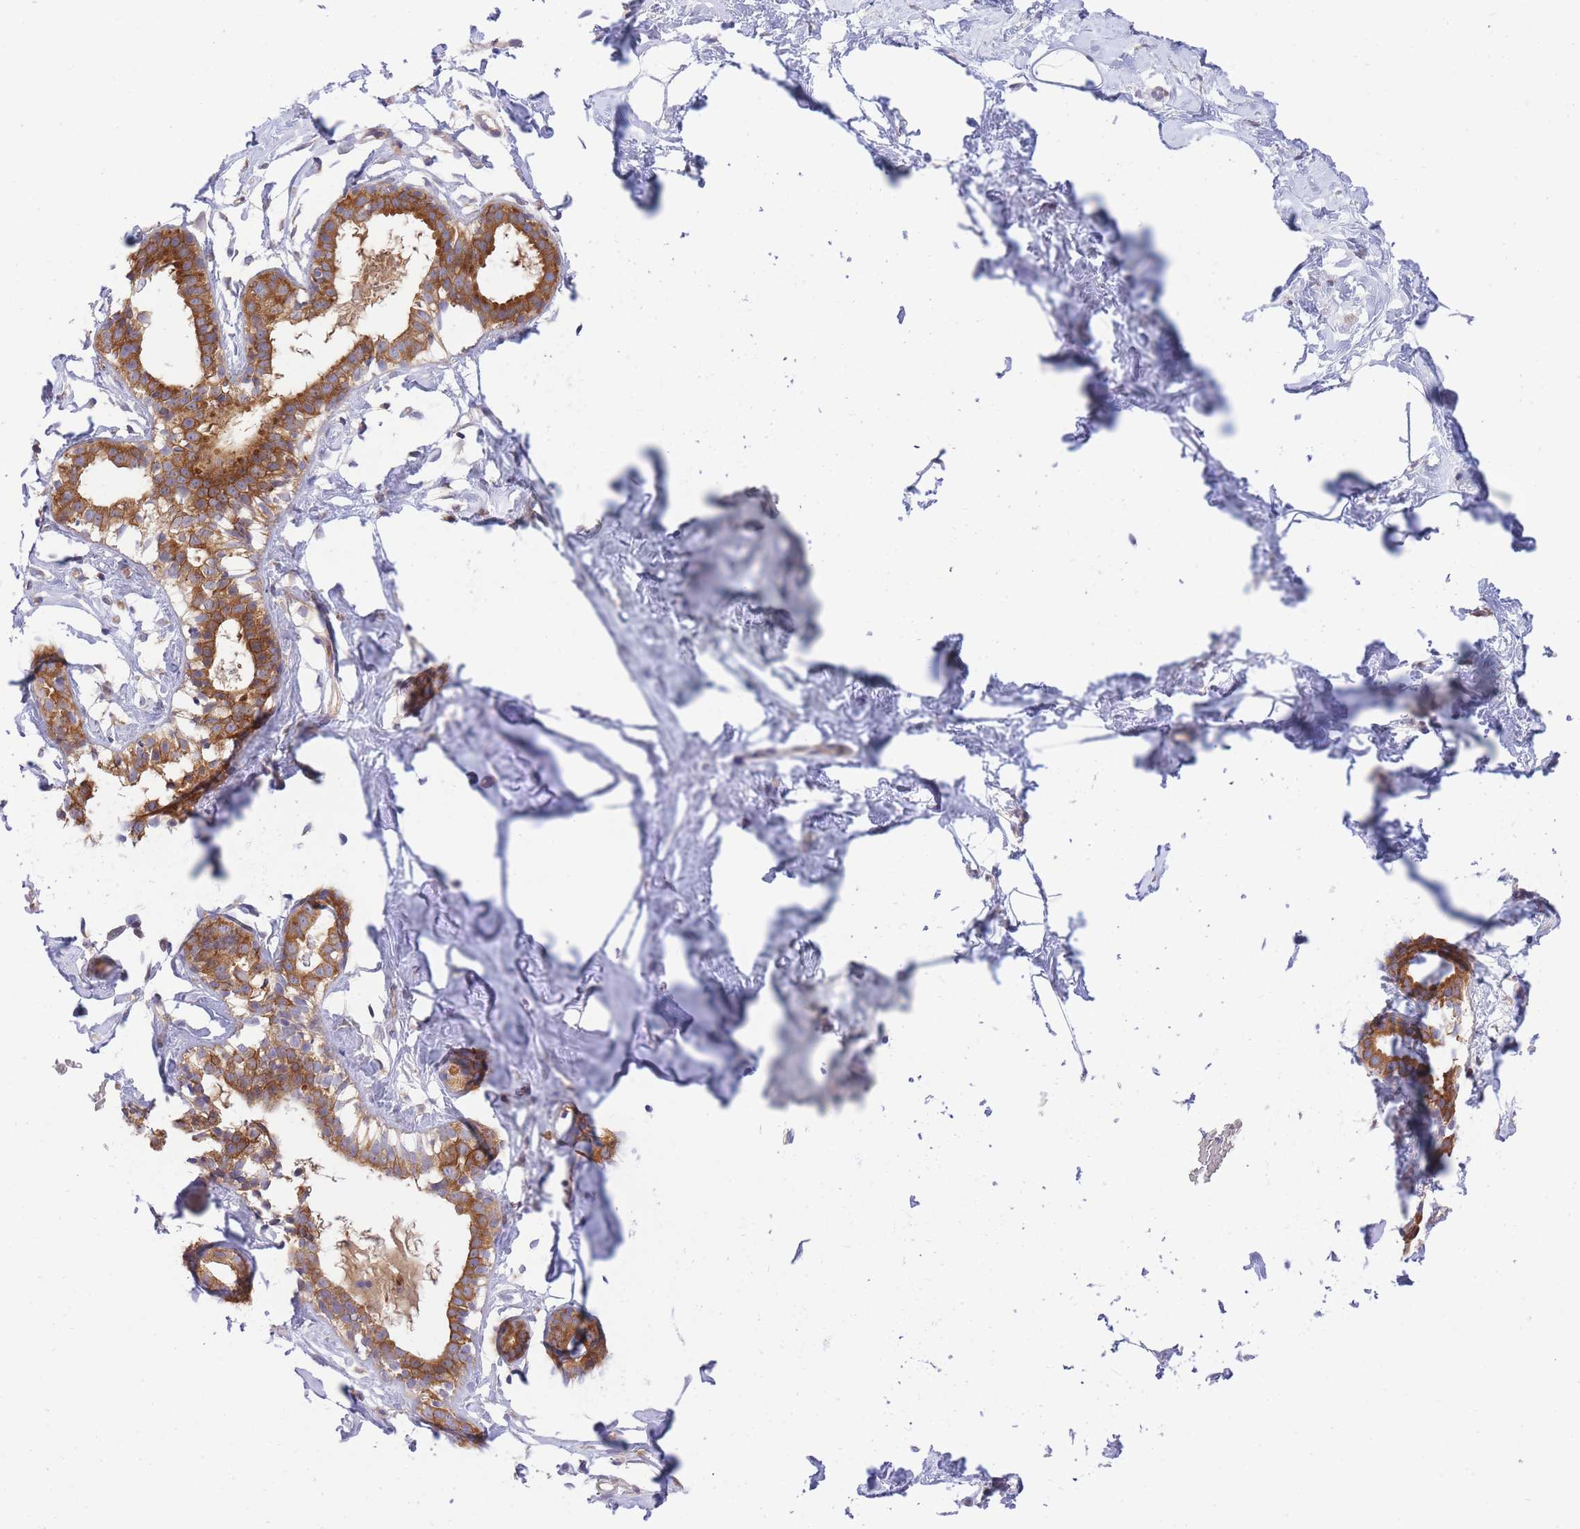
{"staining": {"intensity": "moderate", "quantity": ">75%", "location": "cytoplasmic/membranous"}, "tissue": "breast", "cell_type": "Adipocytes", "image_type": "normal", "snomed": [{"axis": "morphology", "description": "Normal tissue, NOS"}, {"axis": "morphology", "description": "Adenoma, NOS"}, {"axis": "topography", "description": "Breast"}], "caption": "Approximately >75% of adipocytes in normal breast reveal moderate cytoplasmic/membranous protein positivity as visualized by brown immunohistochemical staining.", "gene": "EIF2B2", "patient": {"sex": "female", "age": 23}}